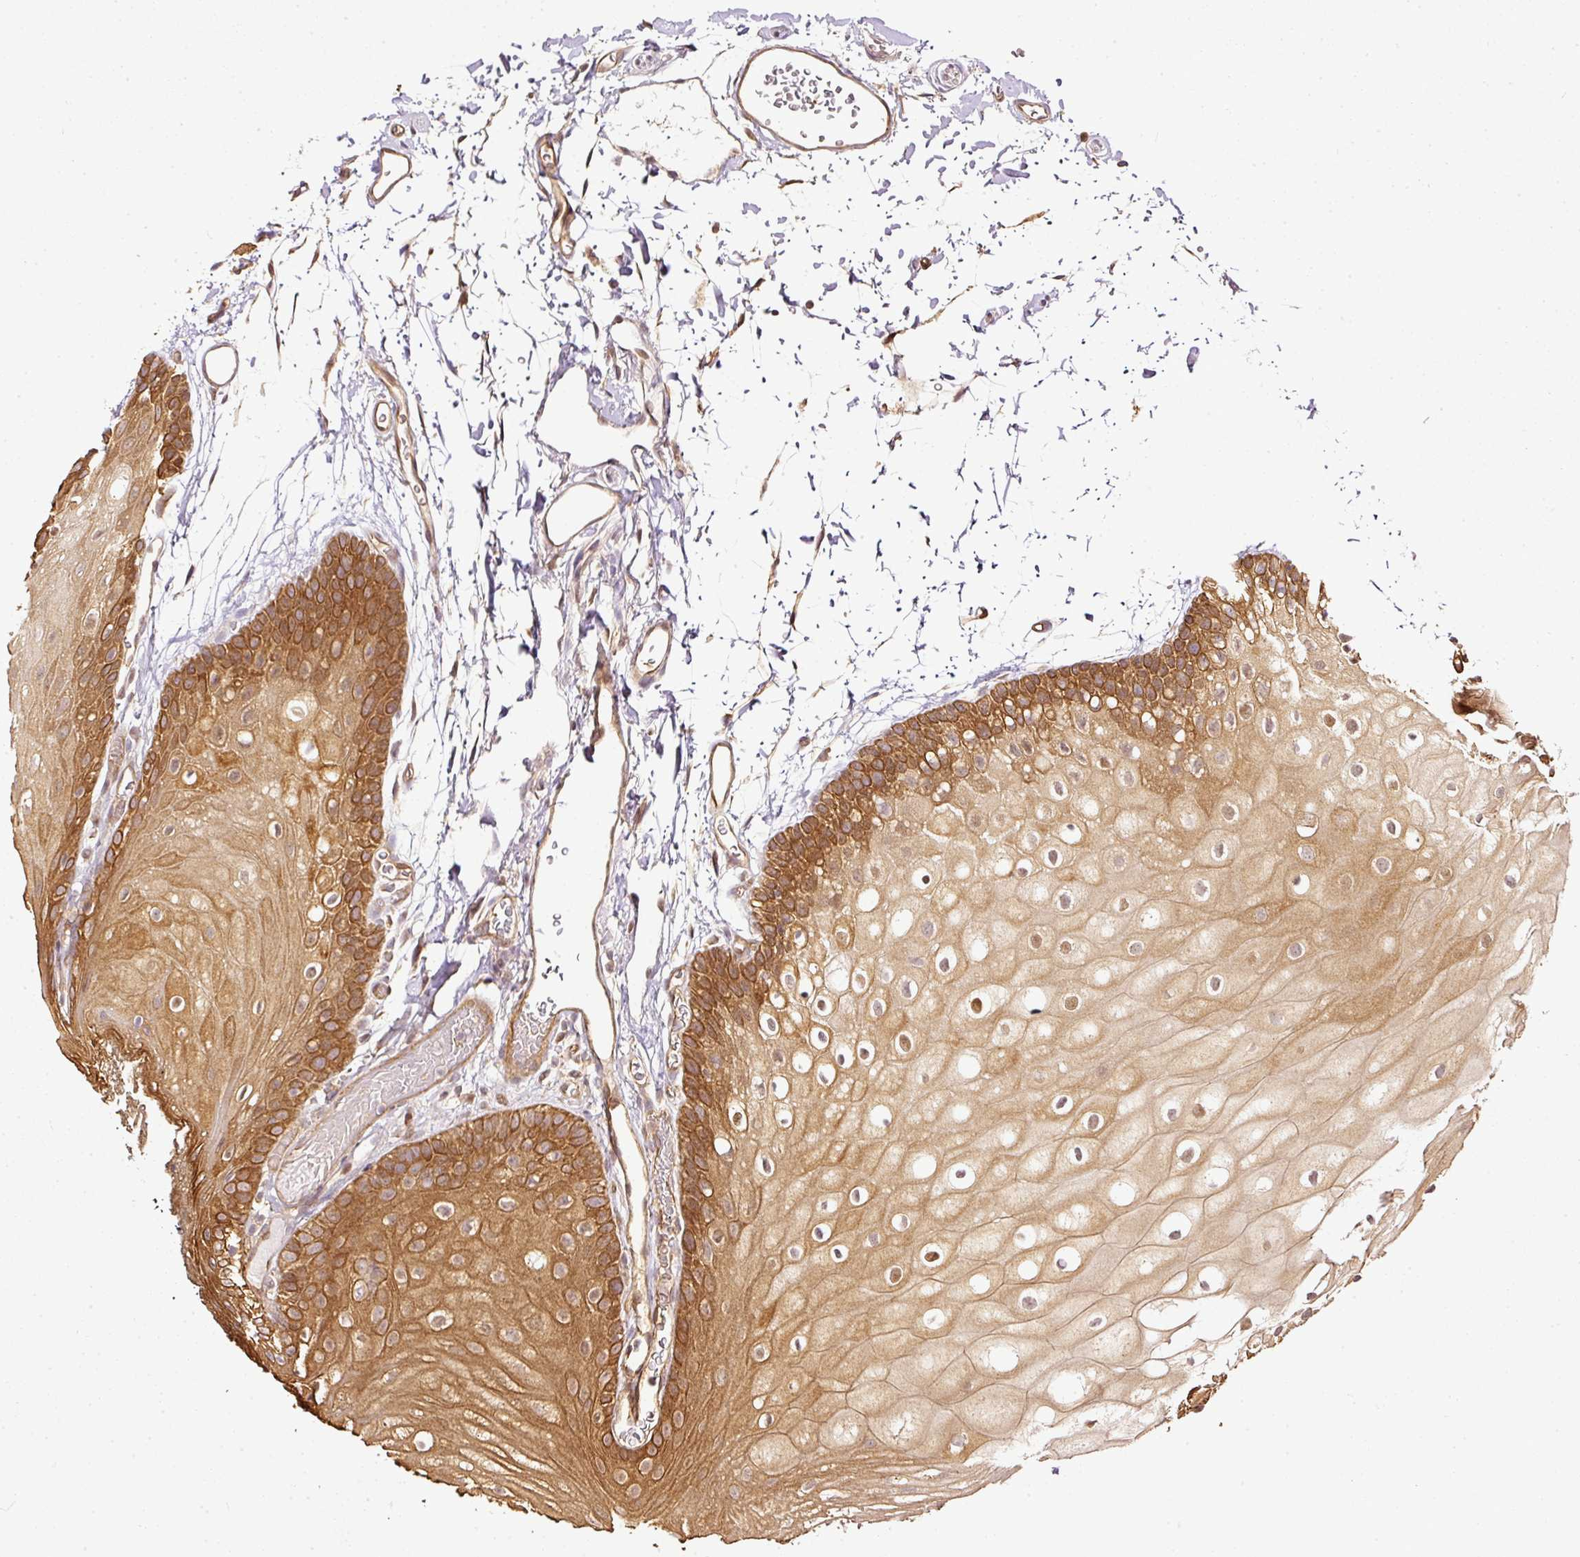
{"staining": {"intensity": "strong", "quantity": ">75%", "location": "cytoplasmic/membranous,nuclear"}, "tissue": "oral mucosa", "cell_type": "Squamous epithelial cells", "image_type": "normal", "snomed": [{"axis": "morphology", "description": "Normal tissue, NOS"}, {"axis": "morphology", "description": "Squamous cell carcinoma, NOS"}, {"axis": "topography", "description": "Oral tissue"}, {"axis": "topography", "description": "Head-Neck"}], "caption": "This image demonstrates immunohistochemistry staining of benign oral mucosa, with high strong cytoplasmic/membranous,nuclear staining in approximately >75% of squamous epithelial cells.", "gene": "MIF4GD", "patient": {"sex": "female", "age": 81}}